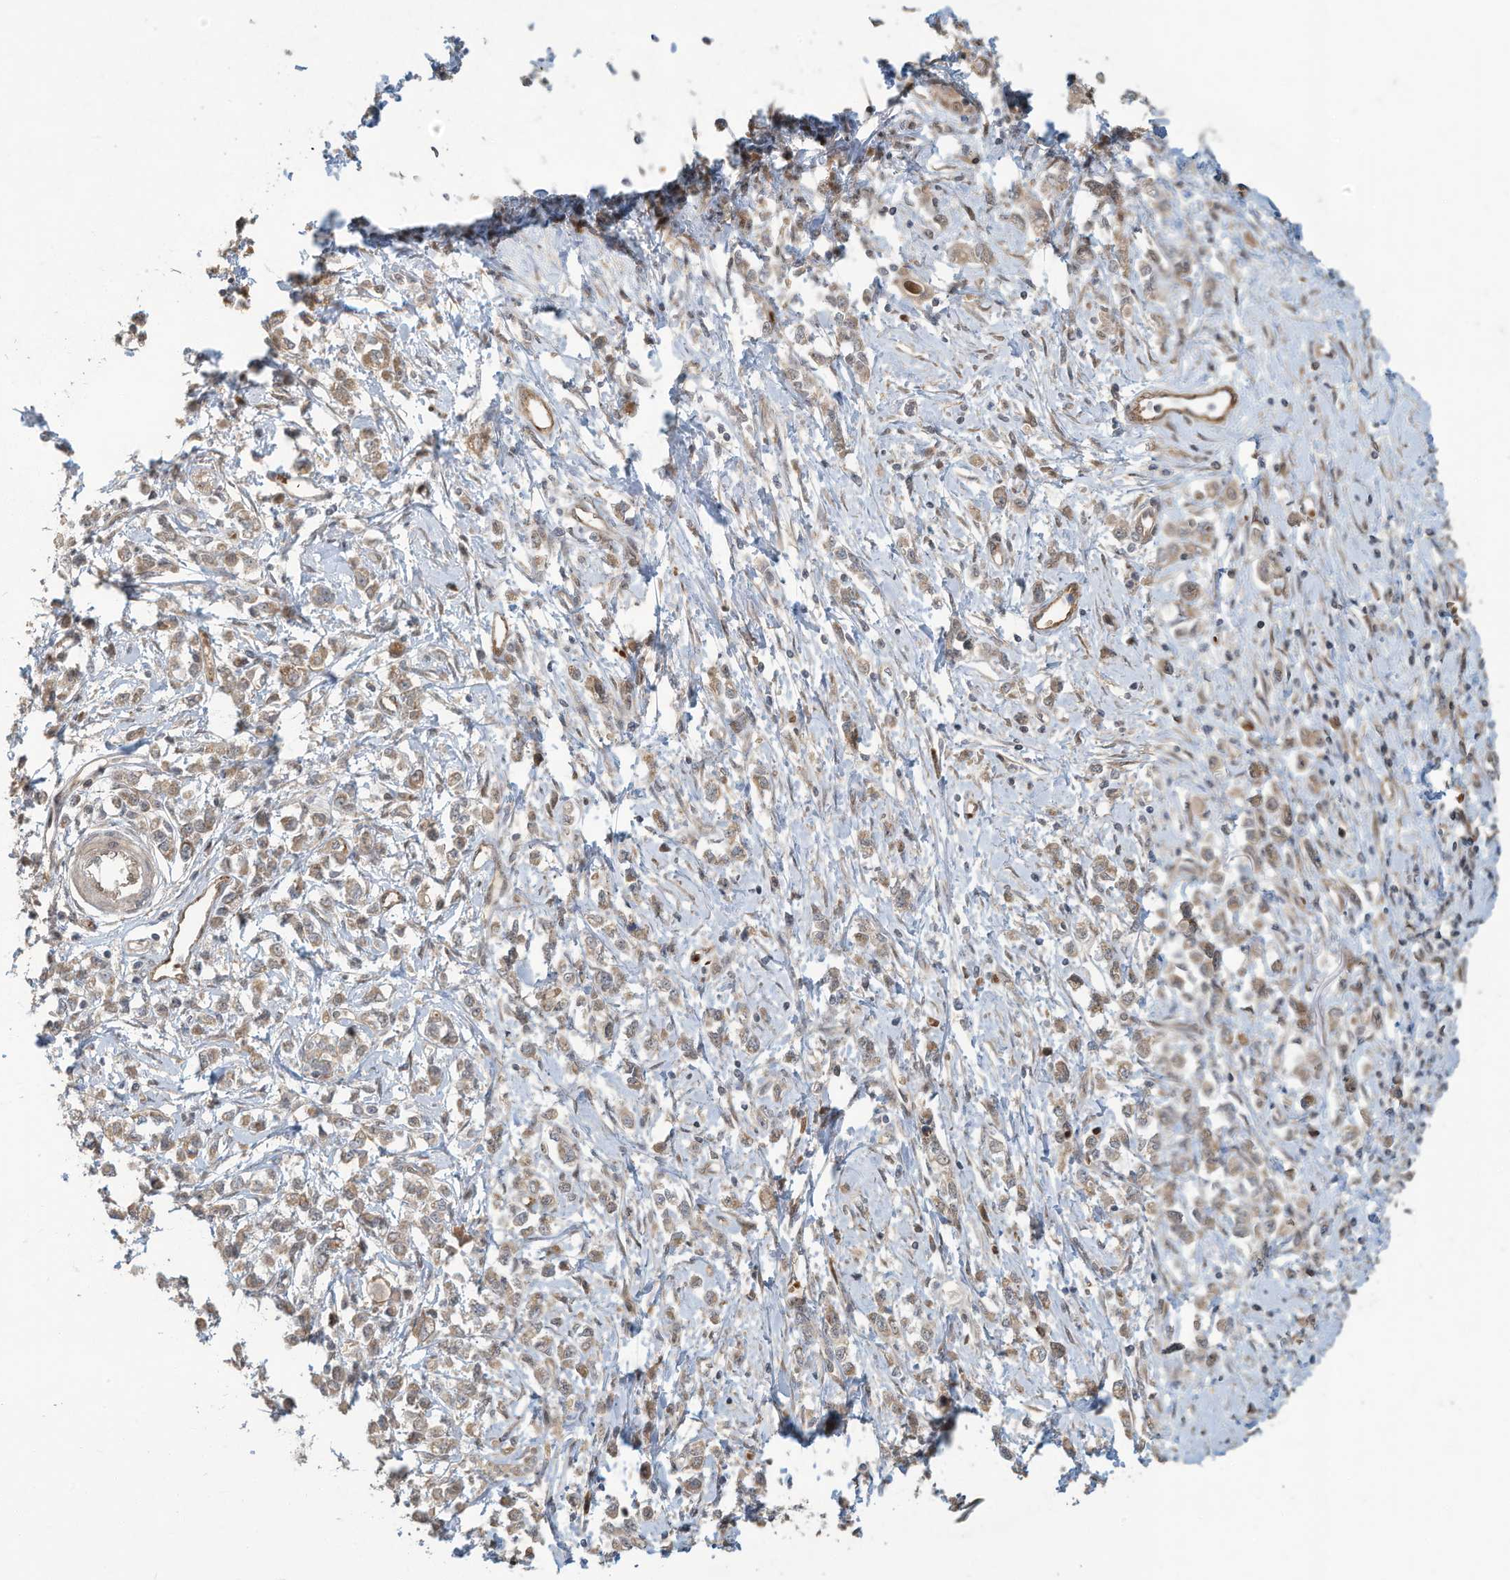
{"staining": {"intensity": "weak", "quantity": ">75%", "location": "cytoplasmic/membranous"}, "tissue": "stomach cancer", "cell_type": "Tumor cells", "image_type": "cancer", "snomed": [{"axis": "morphology", "description": "Adenocarcinoma, NOS"}, {"axis": "topography", "description": "Stomach"}], "caption": "Protein staining by IHC exhibits weak cytoplasmic/membranous positivity in approximately >75% of tumor cells in stomach adenocarcinoma.", "gene": "ERI2", "patient": {"sex": "female", "age": 76}}